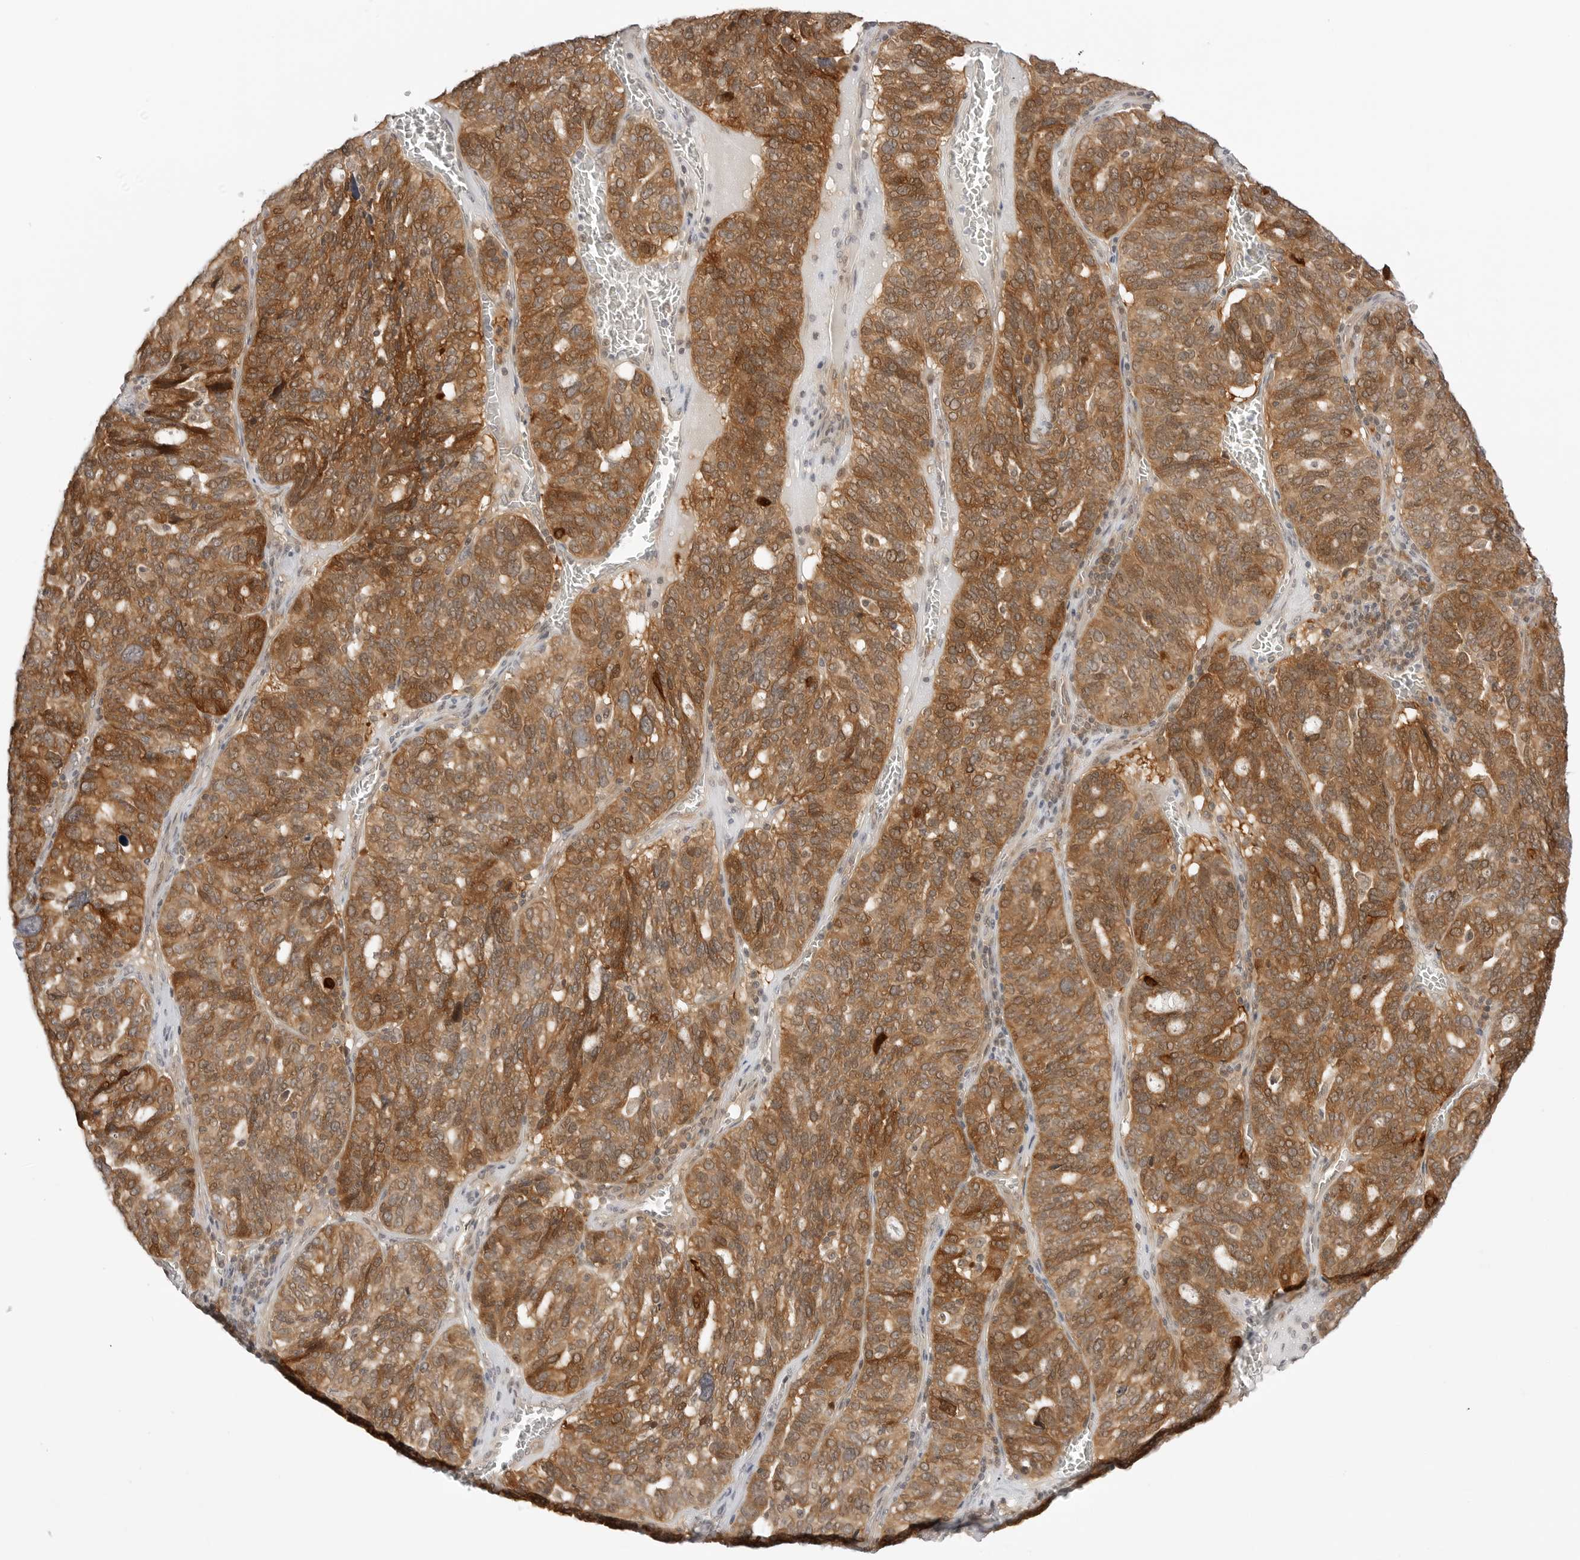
{"staining": {"intensity": "strong", "quantity": ">75%", "location": "cytoplasmic/membranous"}, "tissue": "ovarian cancer", "cell_type": "Tumor cells", "image_type": "cancer", "snomed": [{"axis": "morphology", "description": "Cystadenocarcinoma, serous, NOS"}, {"axis": "topography", "description": "Ovary"}], "caption": "Ovarian cancer was stained to show a protein in brown. There is high levels of strong cytoplasmic/membranous expression in about >75% of tumor cells.", "gene": "NUDC", "patient": {"sex": "female", "age": 59}}